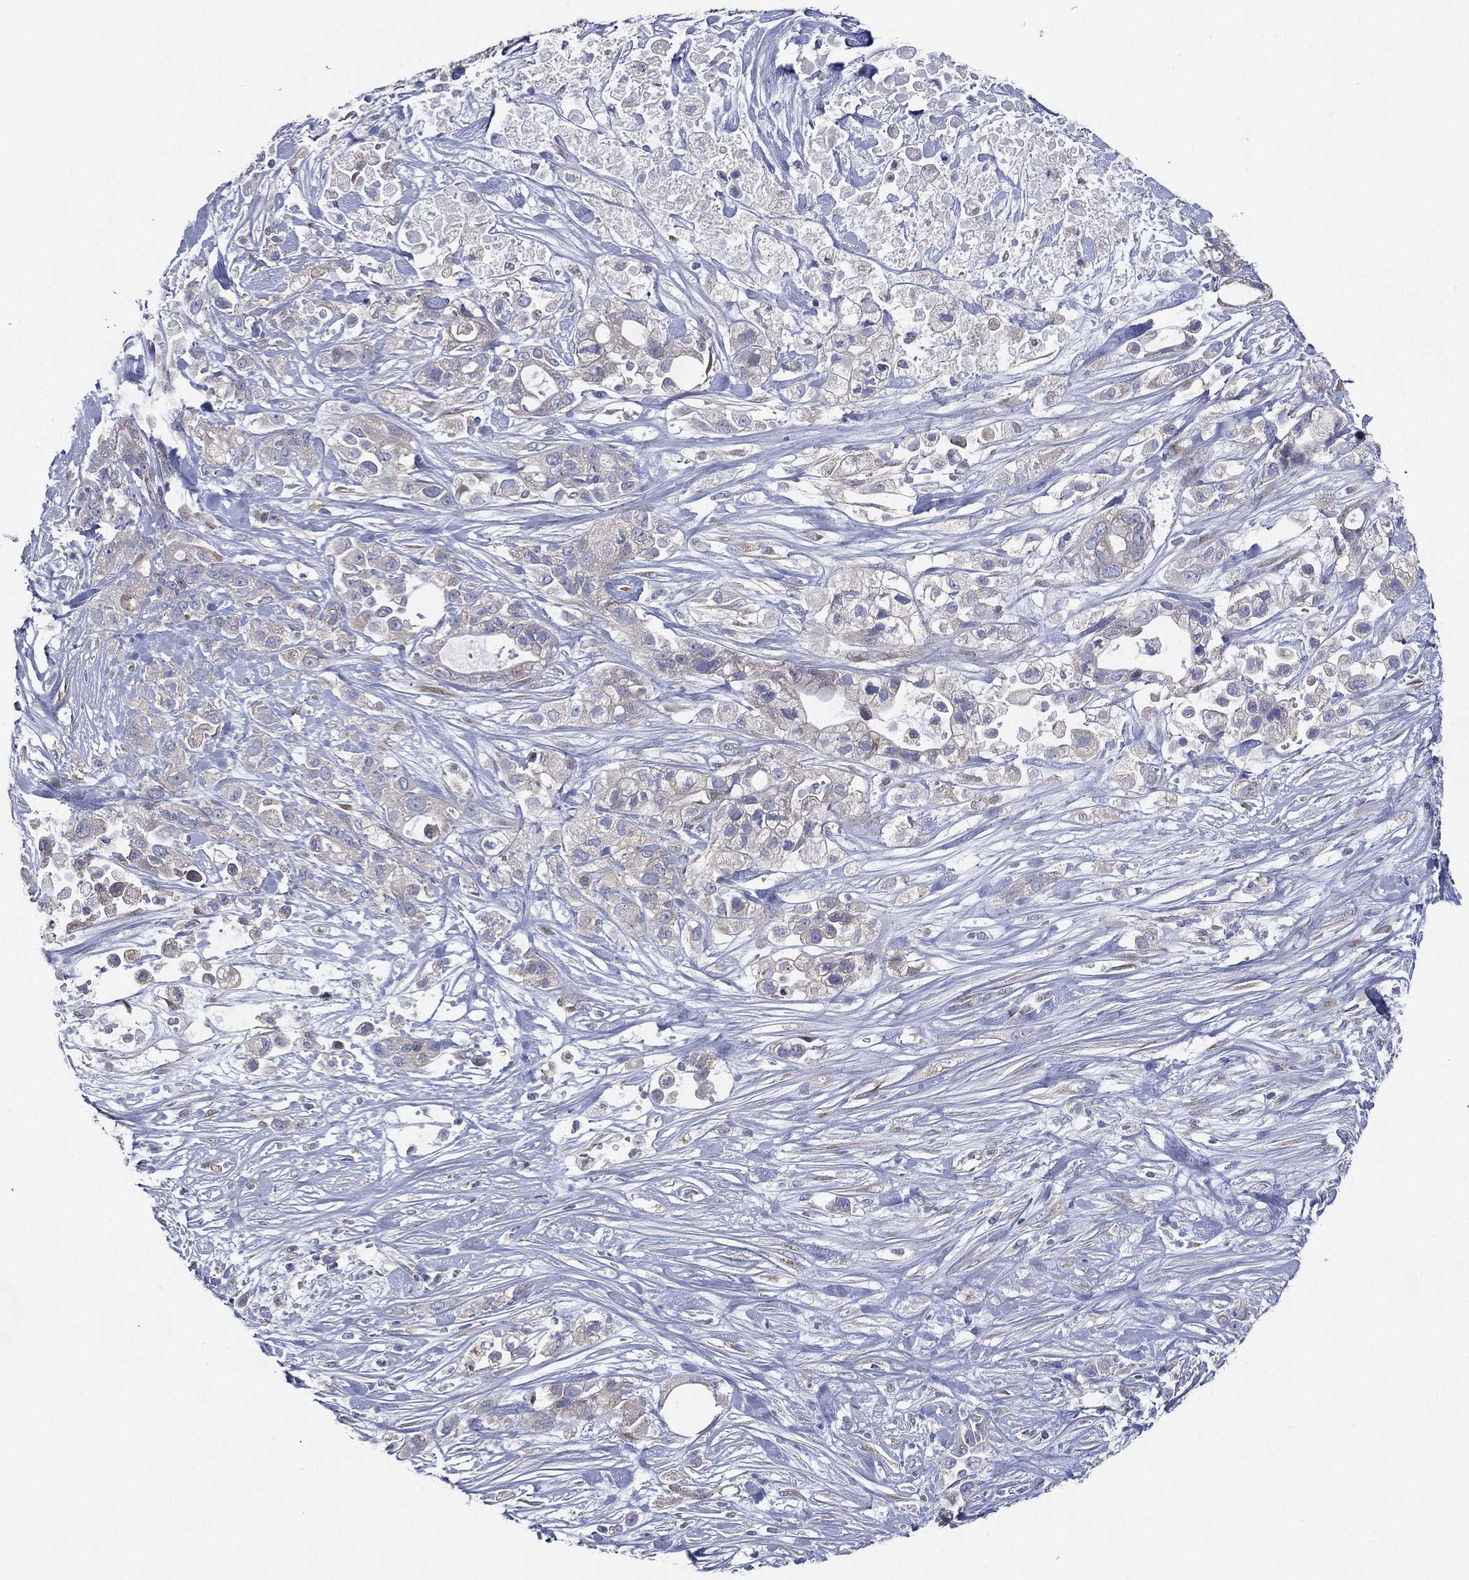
{"staining": {"intensity": "weak", "quantity": "<25%", "location": "cytoplasmic/membranous"}, "tissue": "pancreatic cancer", "cell_type": "Tumor cells", "image_type": "cancer", "snomed": [{"axis": "morphology", "description": "Adenocarcinoma, NOS"}, {"axis": "topography", "description": "Pancreas"}], "caption": "Protein analysis of pancreatic cancer reveals no significant expression in tumor cells.", "gene": "ATP8A2", "patient": {"sex": "male", "age": 44}}